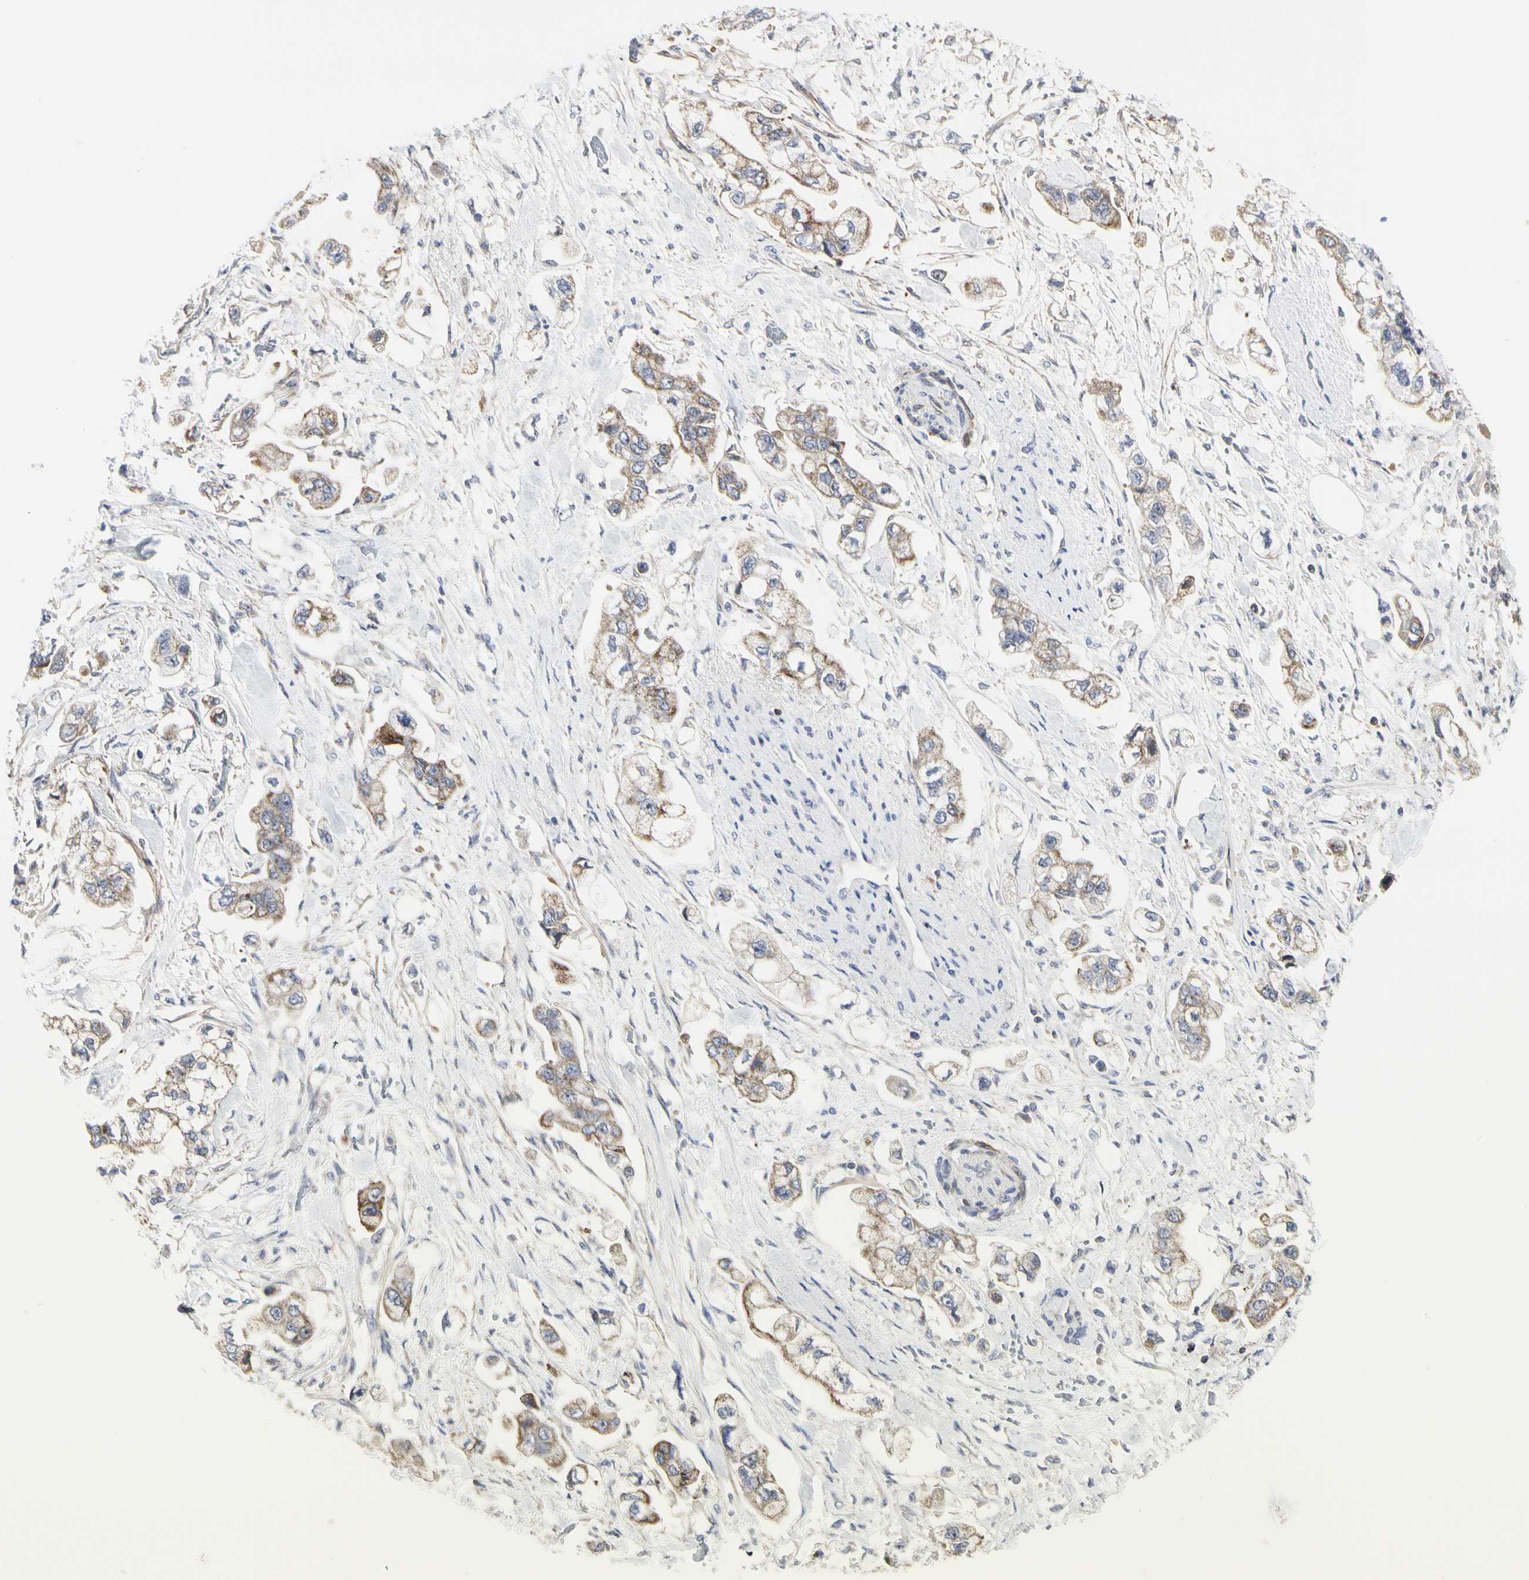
{"staining": {"intensity": "moderate", "quantity": "25%-75%", "location": "cytoplasmic/membranous"}, "tissue": "stomach cancer", "cell_type": "Tumor cells", "image_type": "cancer", "snomed": [{"axis": "morphology", "description": "Adenocarcinoma, NOS"}, {"axis": "topography", "description": "Stomach"}], "caption": "Protein expression by immunohistochemistry exhibits moderate cytoplasmic/membranous positivity in approximately 25%-75% of tumor cells in stomach cancer (adenocarcinoma).", "gene": "SHANK2", "patient": {"sex": "male", "age": 62}}